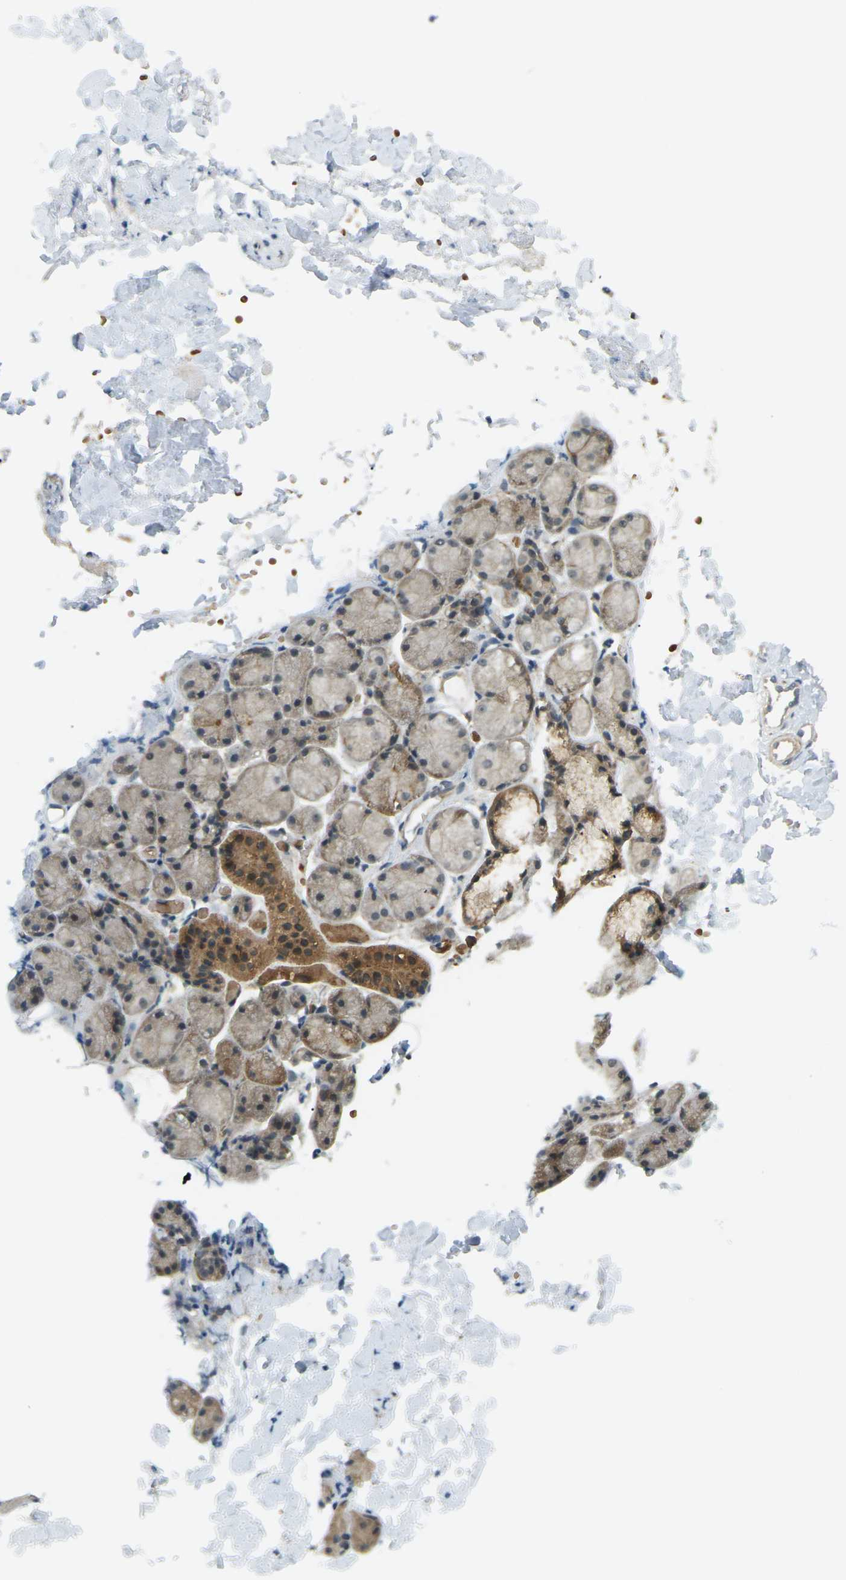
{"staining": {"intensity": "moderate", "quantity": "25%-75%", "location": "cytoplasmic/membranous"}, "tissue": "salivary gland", "cell_type": "Glandular cells", "image_type": "normal", "snomed": [{"axis": "morphology", "description": "Normal tissue, NOS"}, {"axis": "topography", "description": "Salivary gland"}], "caption": "IHC photomicrograph of benign salivary gland stained for a protein (brown), which reveals medium levels of moderate cytoplasmic/membranous expression in about 25%-75% of glandular cells.", "gene": "SOCS6", "patient": {"sex": "female", "age": 24}}